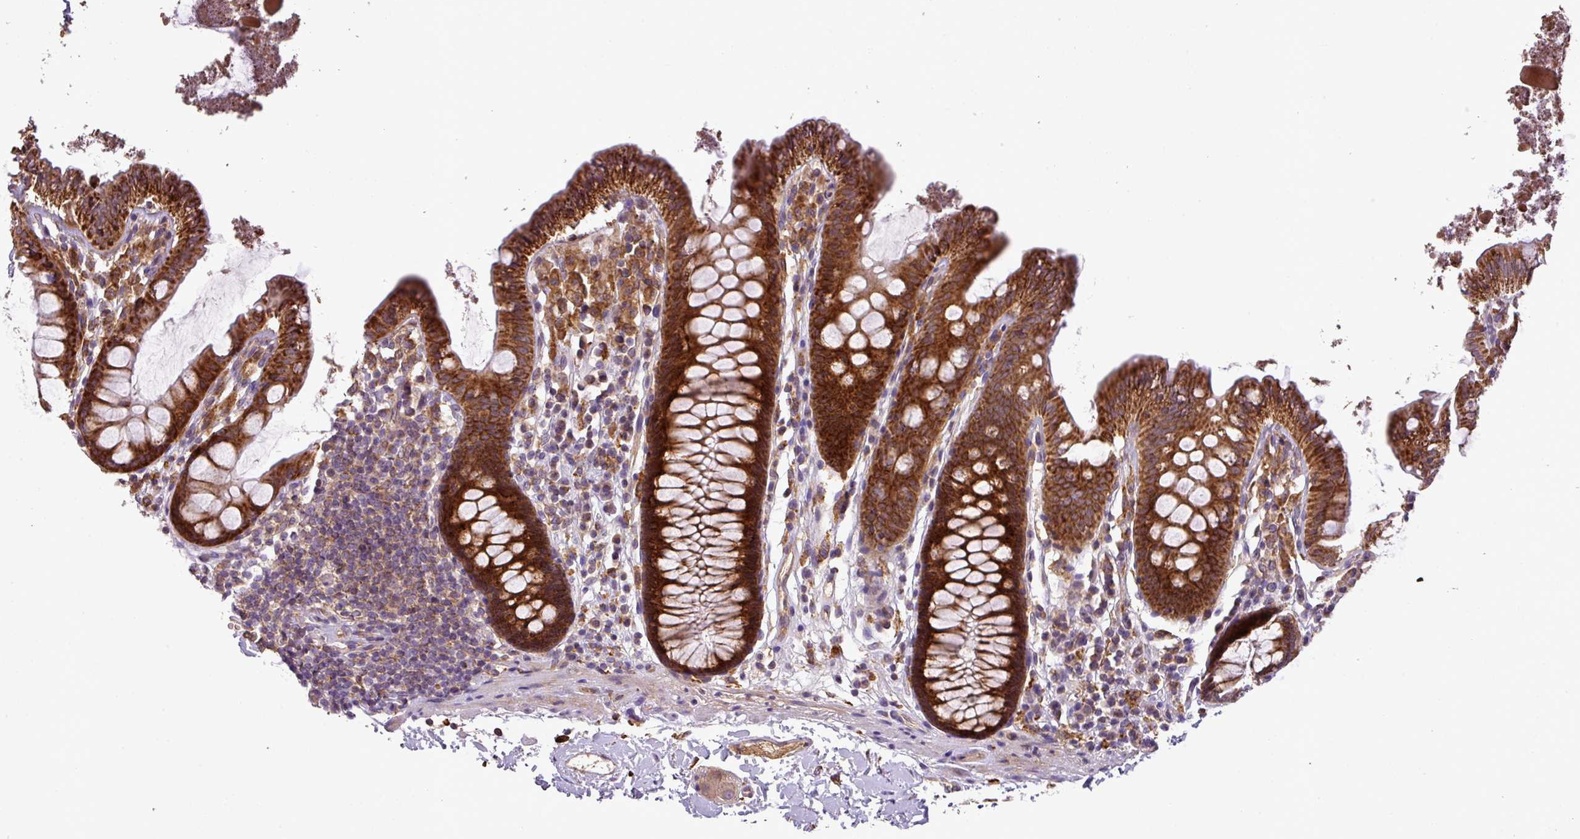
{"staining": {"intensity": "moderate", "quantity": ">75%", "location": "cytoplasmic/membranous"}, "tissue": "colon", "cell_type": "Endothelial cells", "image_type": "normal", "snomed": [{"axis": "morphology", "description": "Normal tissue, NOS"}, {"axis": "topography", "description": "Colon"}], "caption": "This photomicrograph demonstrates immunohistochemistry staining of benign colon, with medium moderate cytoplasmic/membranous staining in about >75% of endothelial cells.", "gene": "ZNF513", "patient": {"sex": "male", "age": 84}}